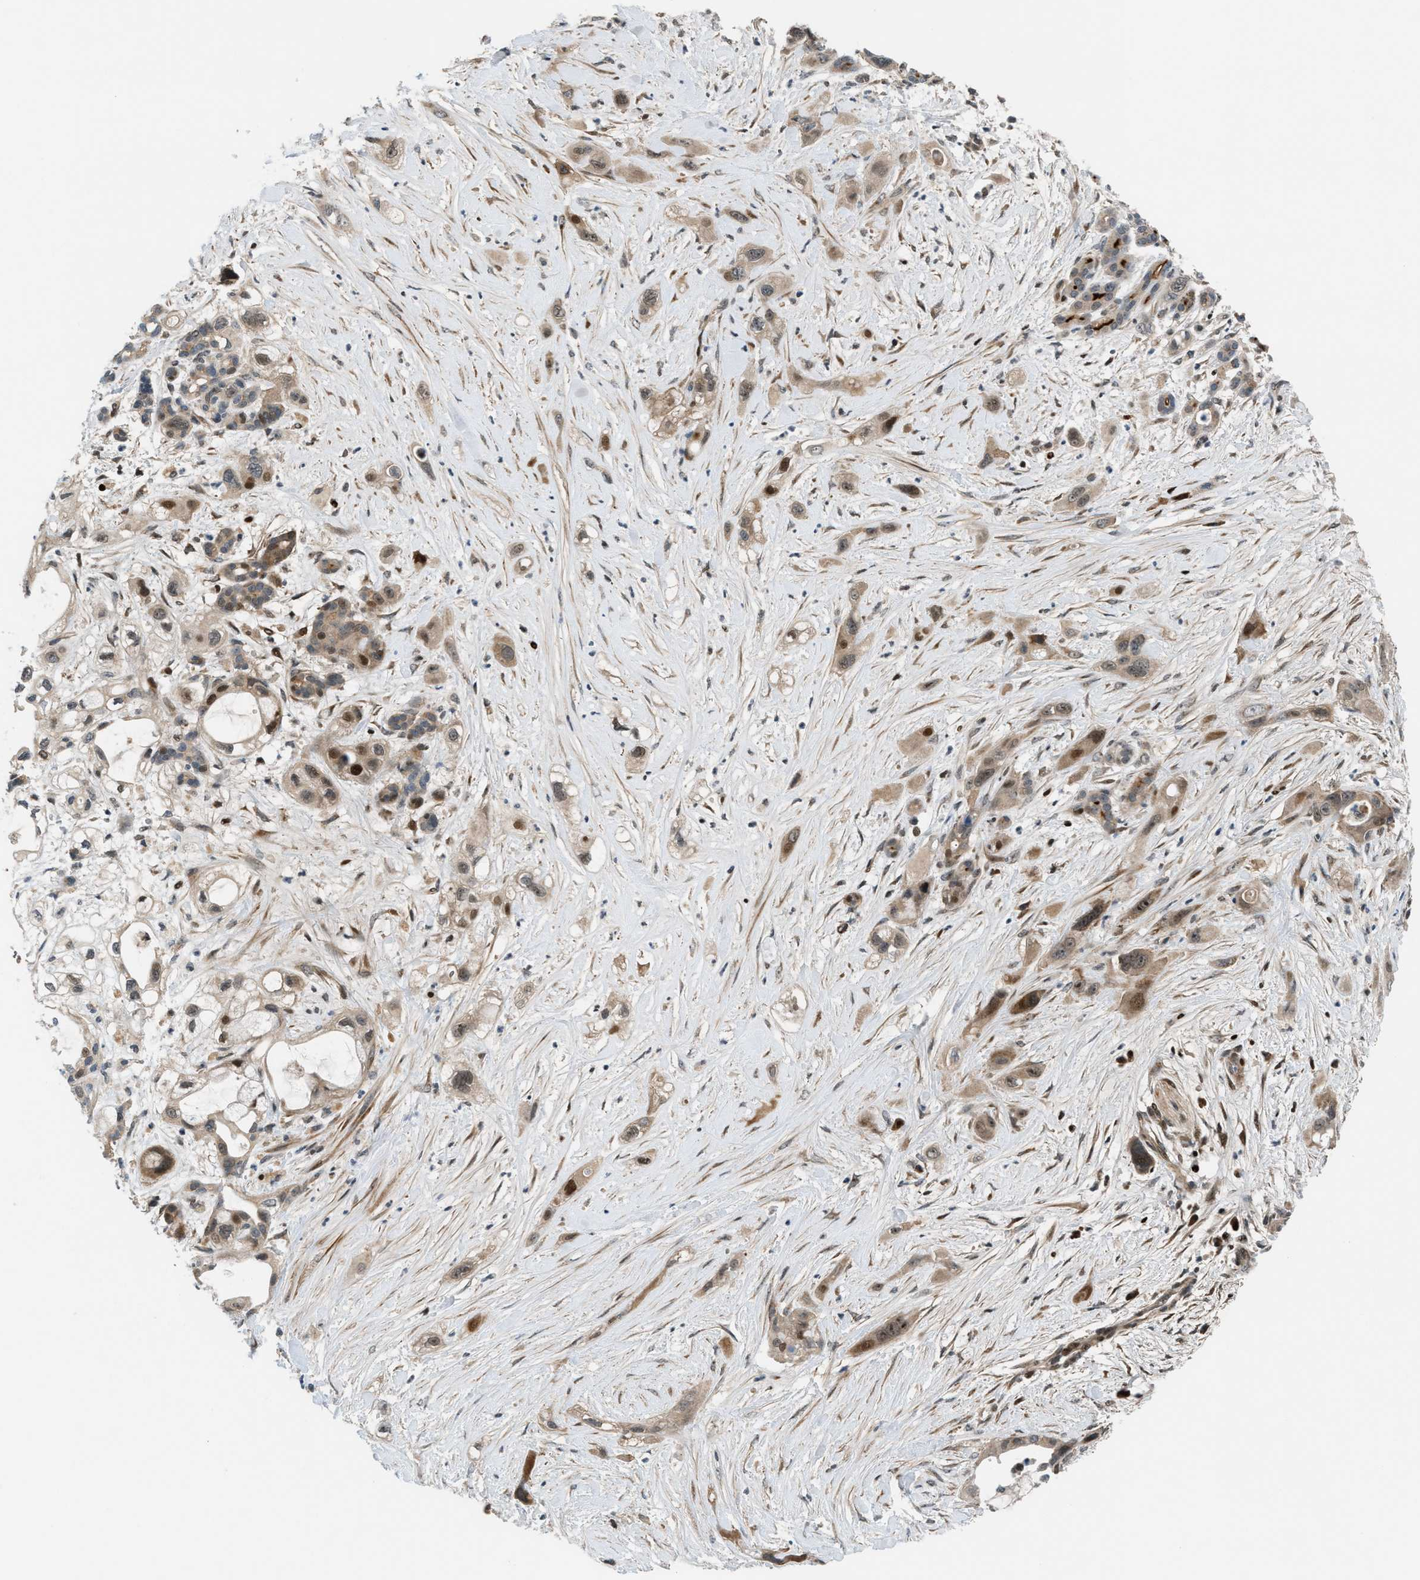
{"staining": {"intensity": "strong", "quantity": "25%-75%", "location": "cytoplasmic/membranous"}, "tissue": "pancreatic cancer", "cell_type": "Tumor cells", "image_type": "cancer", "snomed": [{"axis": "morphology", "description": "Adenocarcinoma, NOS"}, {"axis": "topography", "description": "Pancreas"}], "caption": "This micrograph shows adenocarcinoma (pancreatic) stained with IHC to label a protein in brown. The cytoplasmic/membranous of tumor cells show strong positivity for the protein. Nuclei are counter-stained blue.", "gene": "ZNF276", "patient": {"sex": "male", "age": 59}}